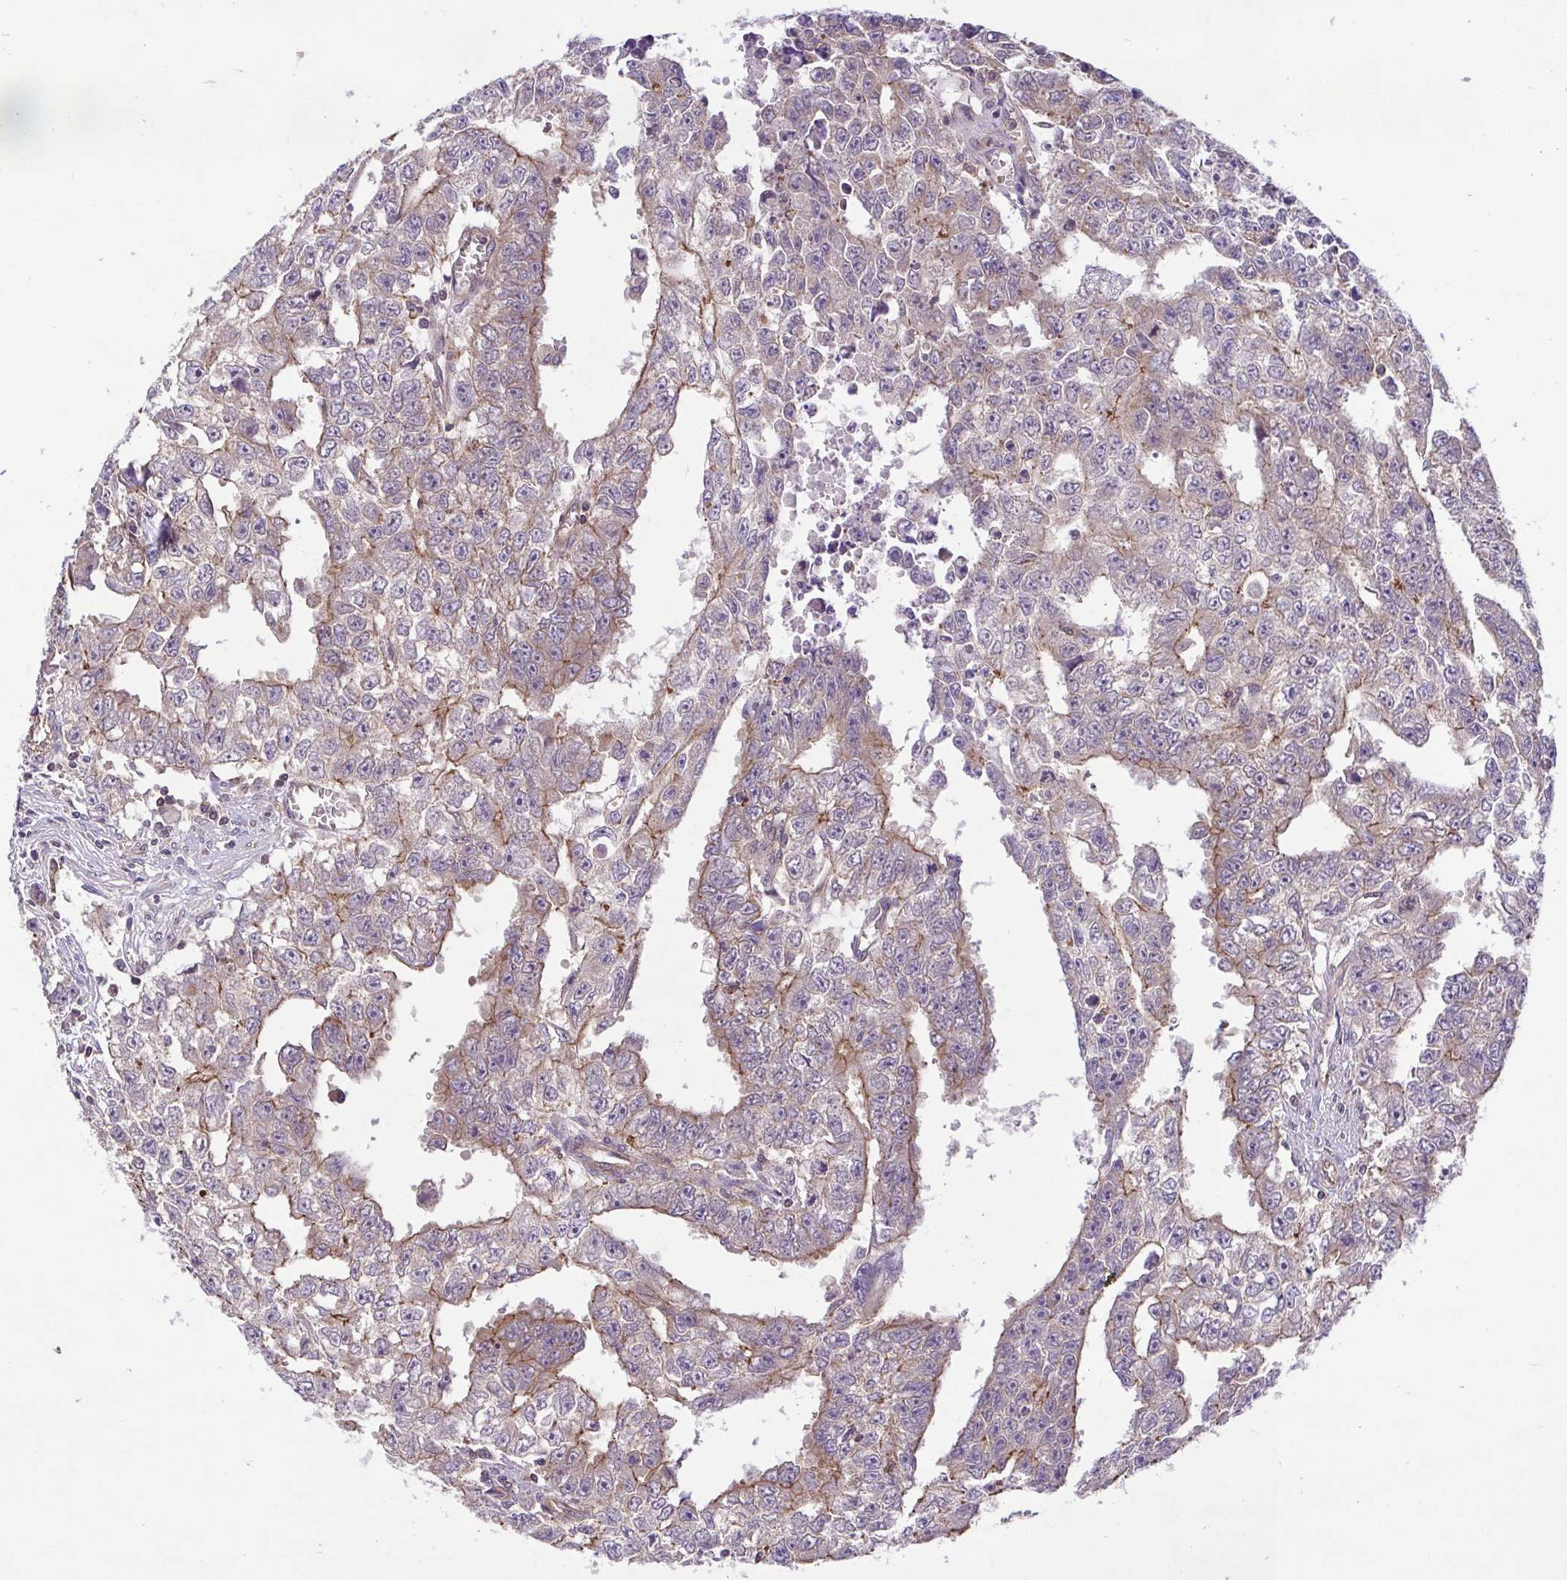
{"staining": {"intensity": "weak", "quantity": "25%-75%", "location": "cytoplasmic/membranous"}, "tissue": "testis cancer", "cell_type": "Tumor cells", "image_type": "cancer", "snomed": [{"axis": "morphology", "description": "Carcinoma, Embryonal, NOS"}, {"axis": "morphology", "description": "Teratoma, malignant, NOS"}, {"axis": "topography", "description": "Testis"}], "caption": "Immunohistochemical staining of human testis cancer (teratoma (malignant)) shows weak cytoplasmic/membranous protein staining in approximately 25%-75% of tumor cells.", "gene": "IDE", "patient": {"sex": "male", "age": 24}}